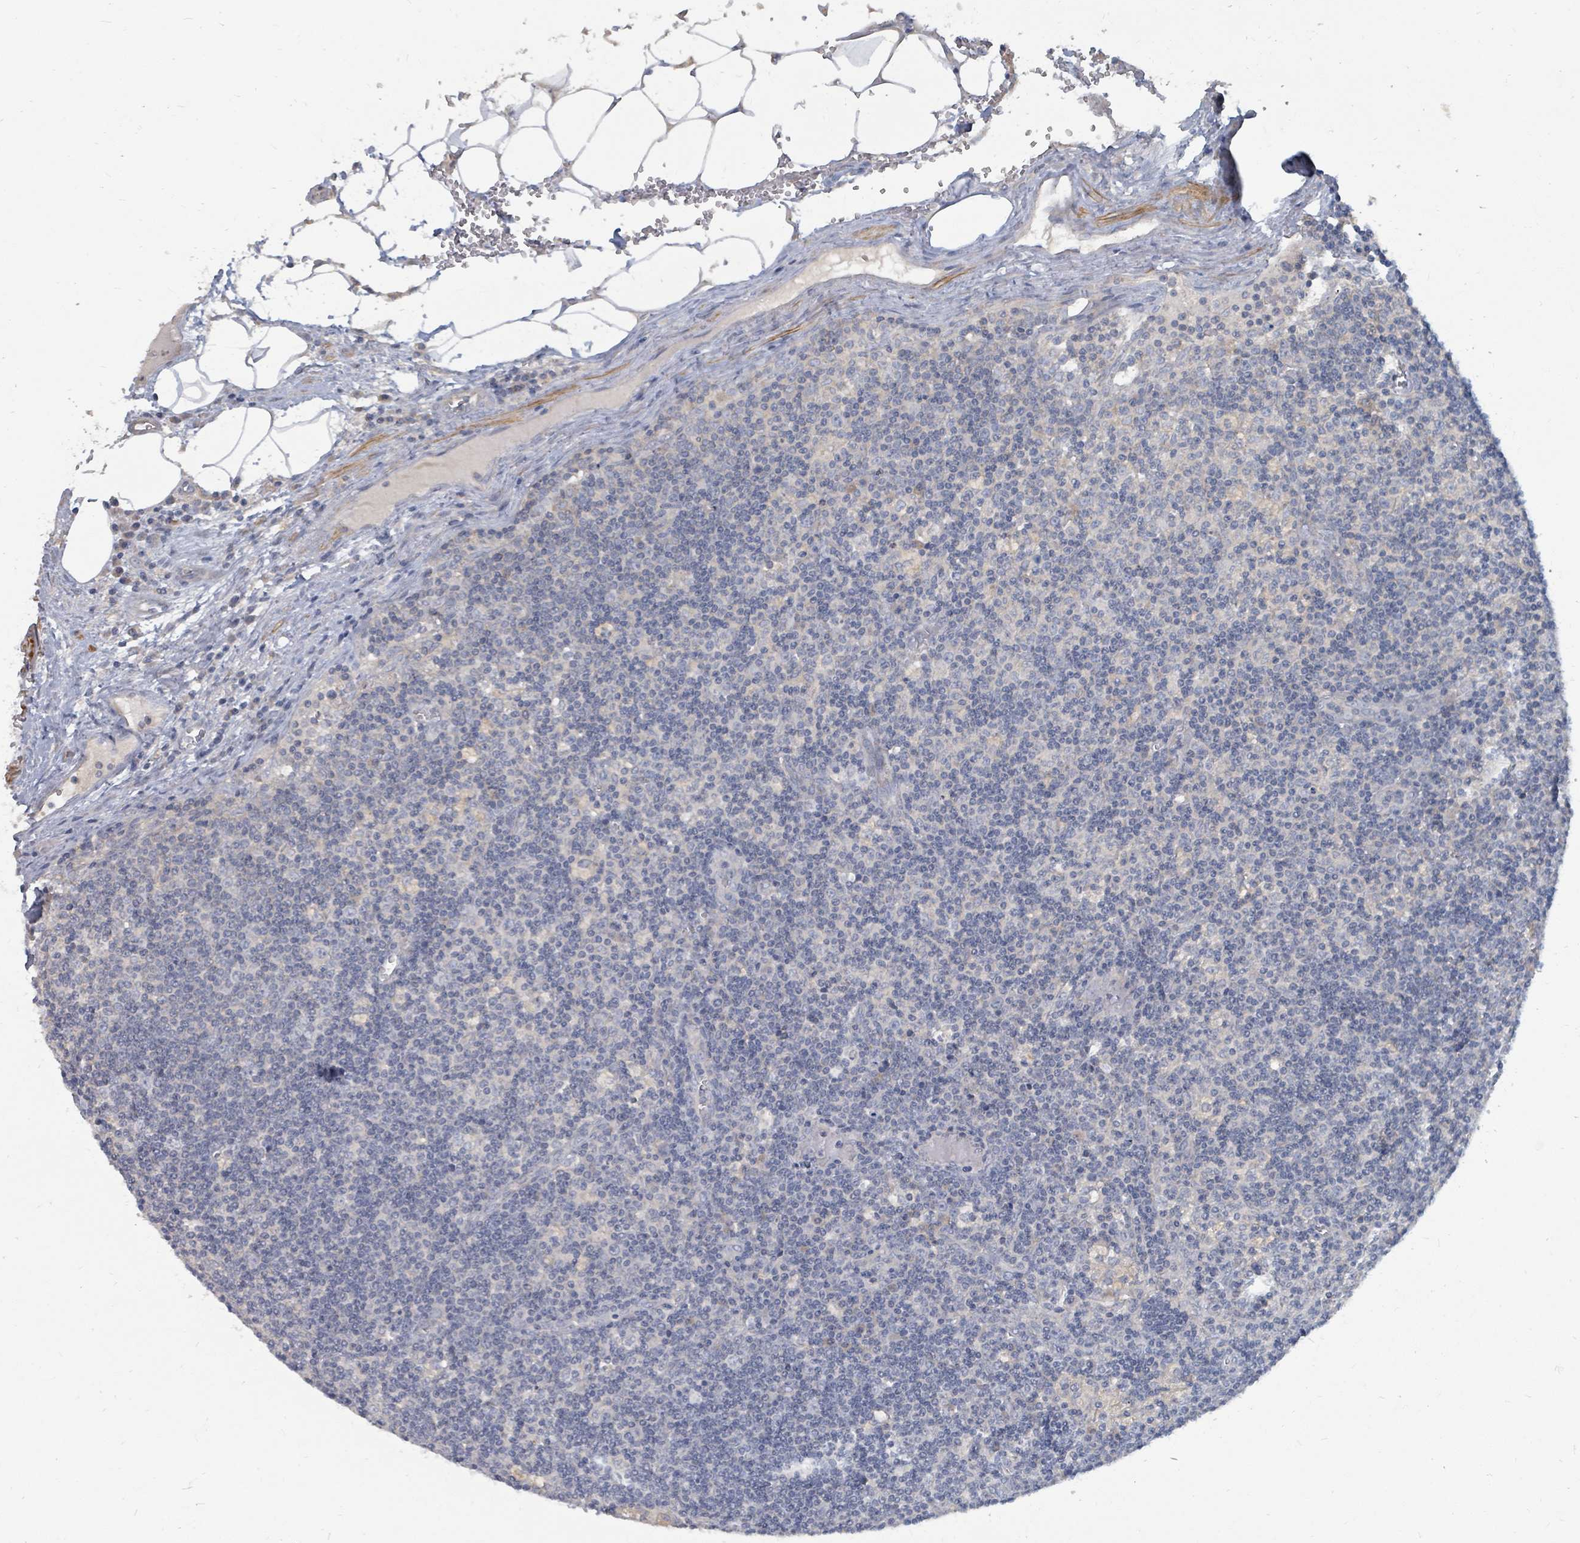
{"staining": {"intensity": "negative", "quantity": "none", "location": "none"}, "tissue": "lymph node", "cell_type": "Germinal center cells", "image_type": "normal", "snomed": [{"axis": "morphology", "description": "Normal tissue, NOS"}, {"axis": "topography", "description": "Lymph node"}], "caption": "An immunohistochemistry (IHC) micrograph of unremarkable lymph node is shown. There is no staining in germinal center cells of lymph node. The staining is performed using DAB brown chromogen with nuclei counter-stained in using hematoxylin.", "gene": "ARGFX", "patient": {"sex": "male", "age": 58}}